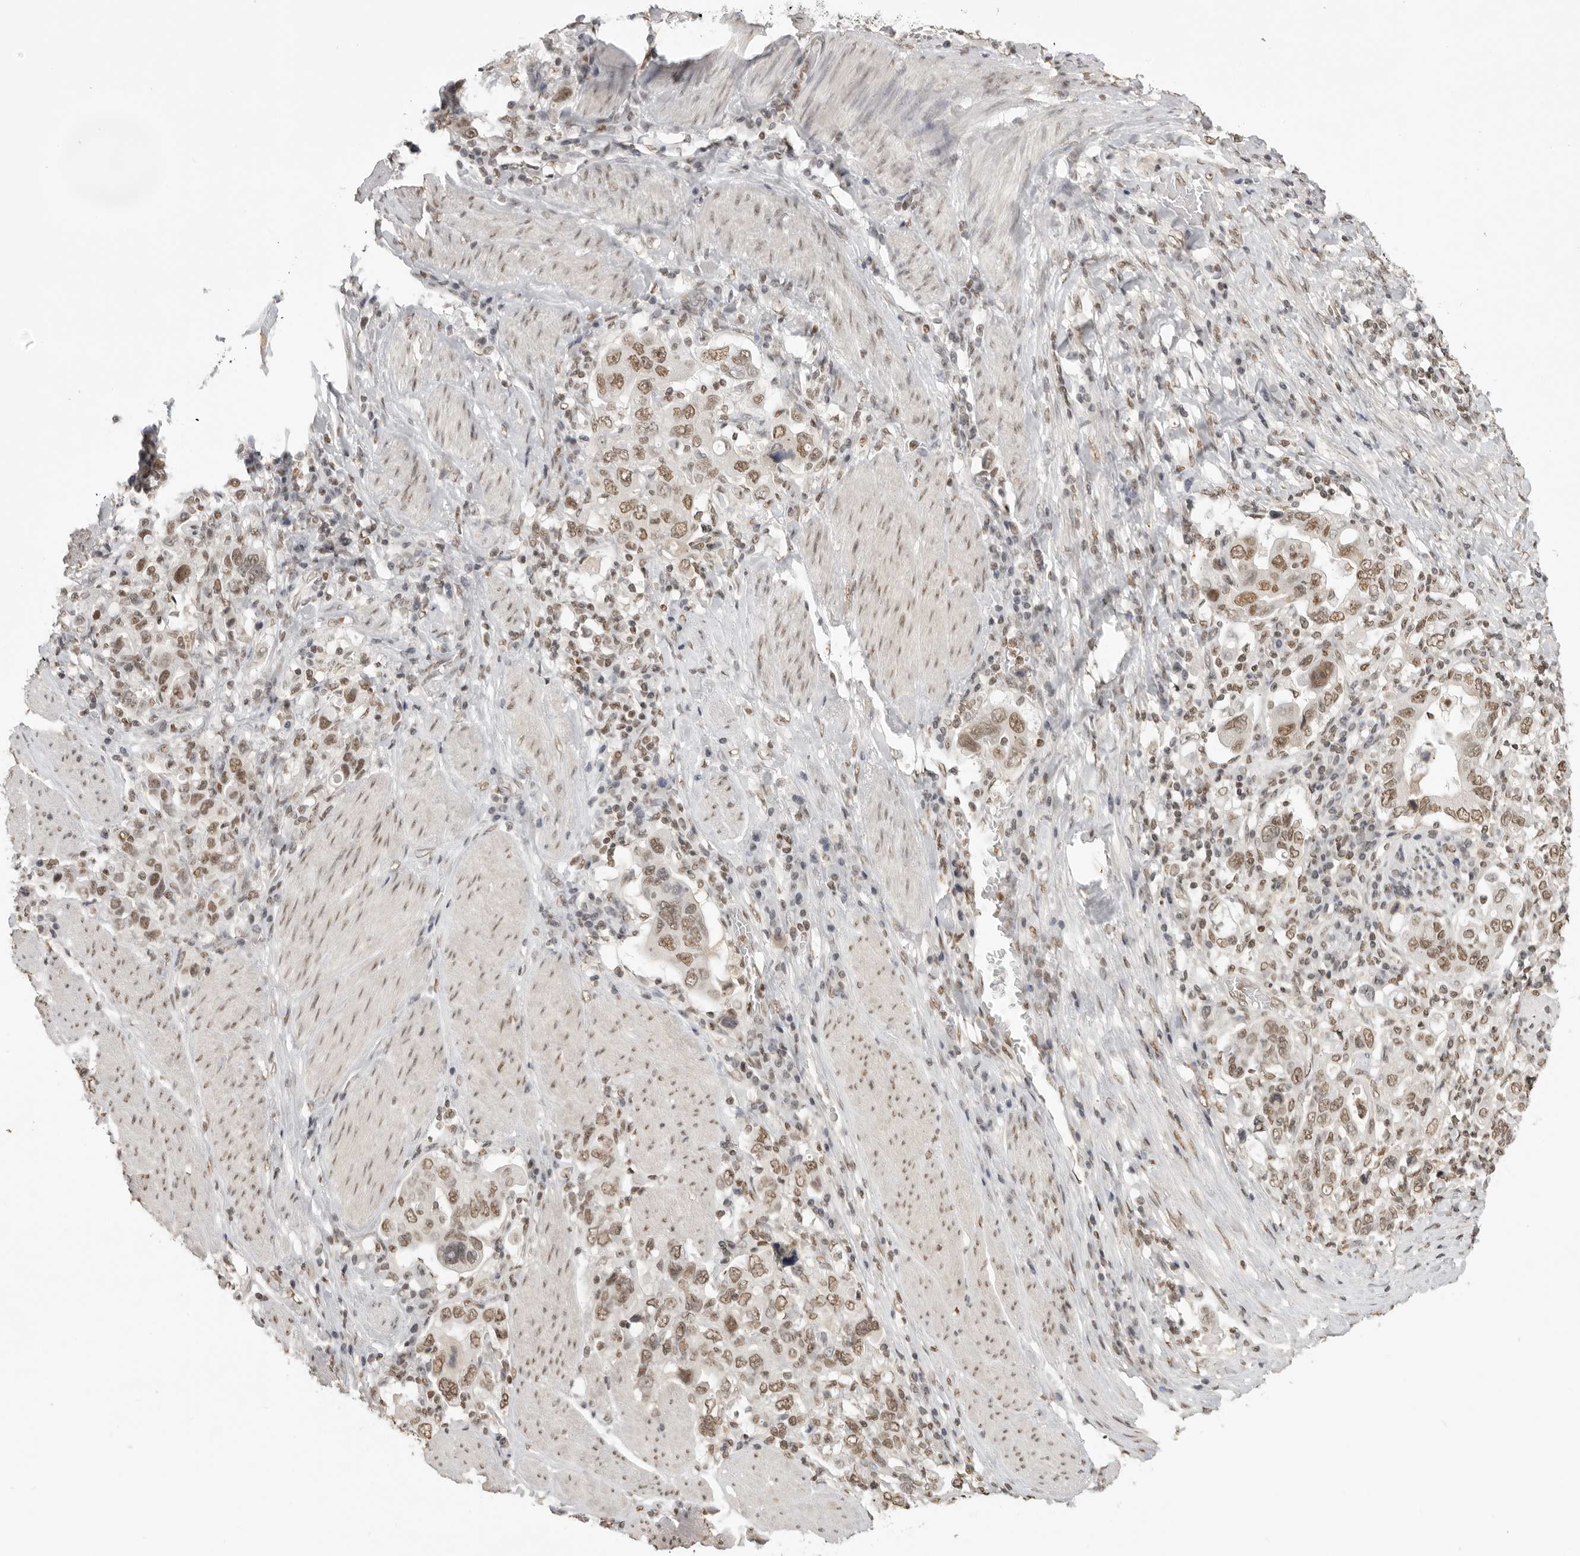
{"staining": {"intensity": "moderate", "quantity": ">75%", "location": "nuclear"}, "tissue": "stomach cancer", "cell_type": "Tumor cells", "image_type": "cancer", "snomed": [{"axis": "morphology", "description": "Adenocarcinoma, NOS"}, {"axis": "topography", "description": "Stomach, upper"}], "caption": "Protein expression analysis of human adenocarcinoma (stomach) reveals moderate nuclear staining in approximately >75% of tumor cells.", "gene": "RPA2", "patient": {"sex": "male", "age": 62}}